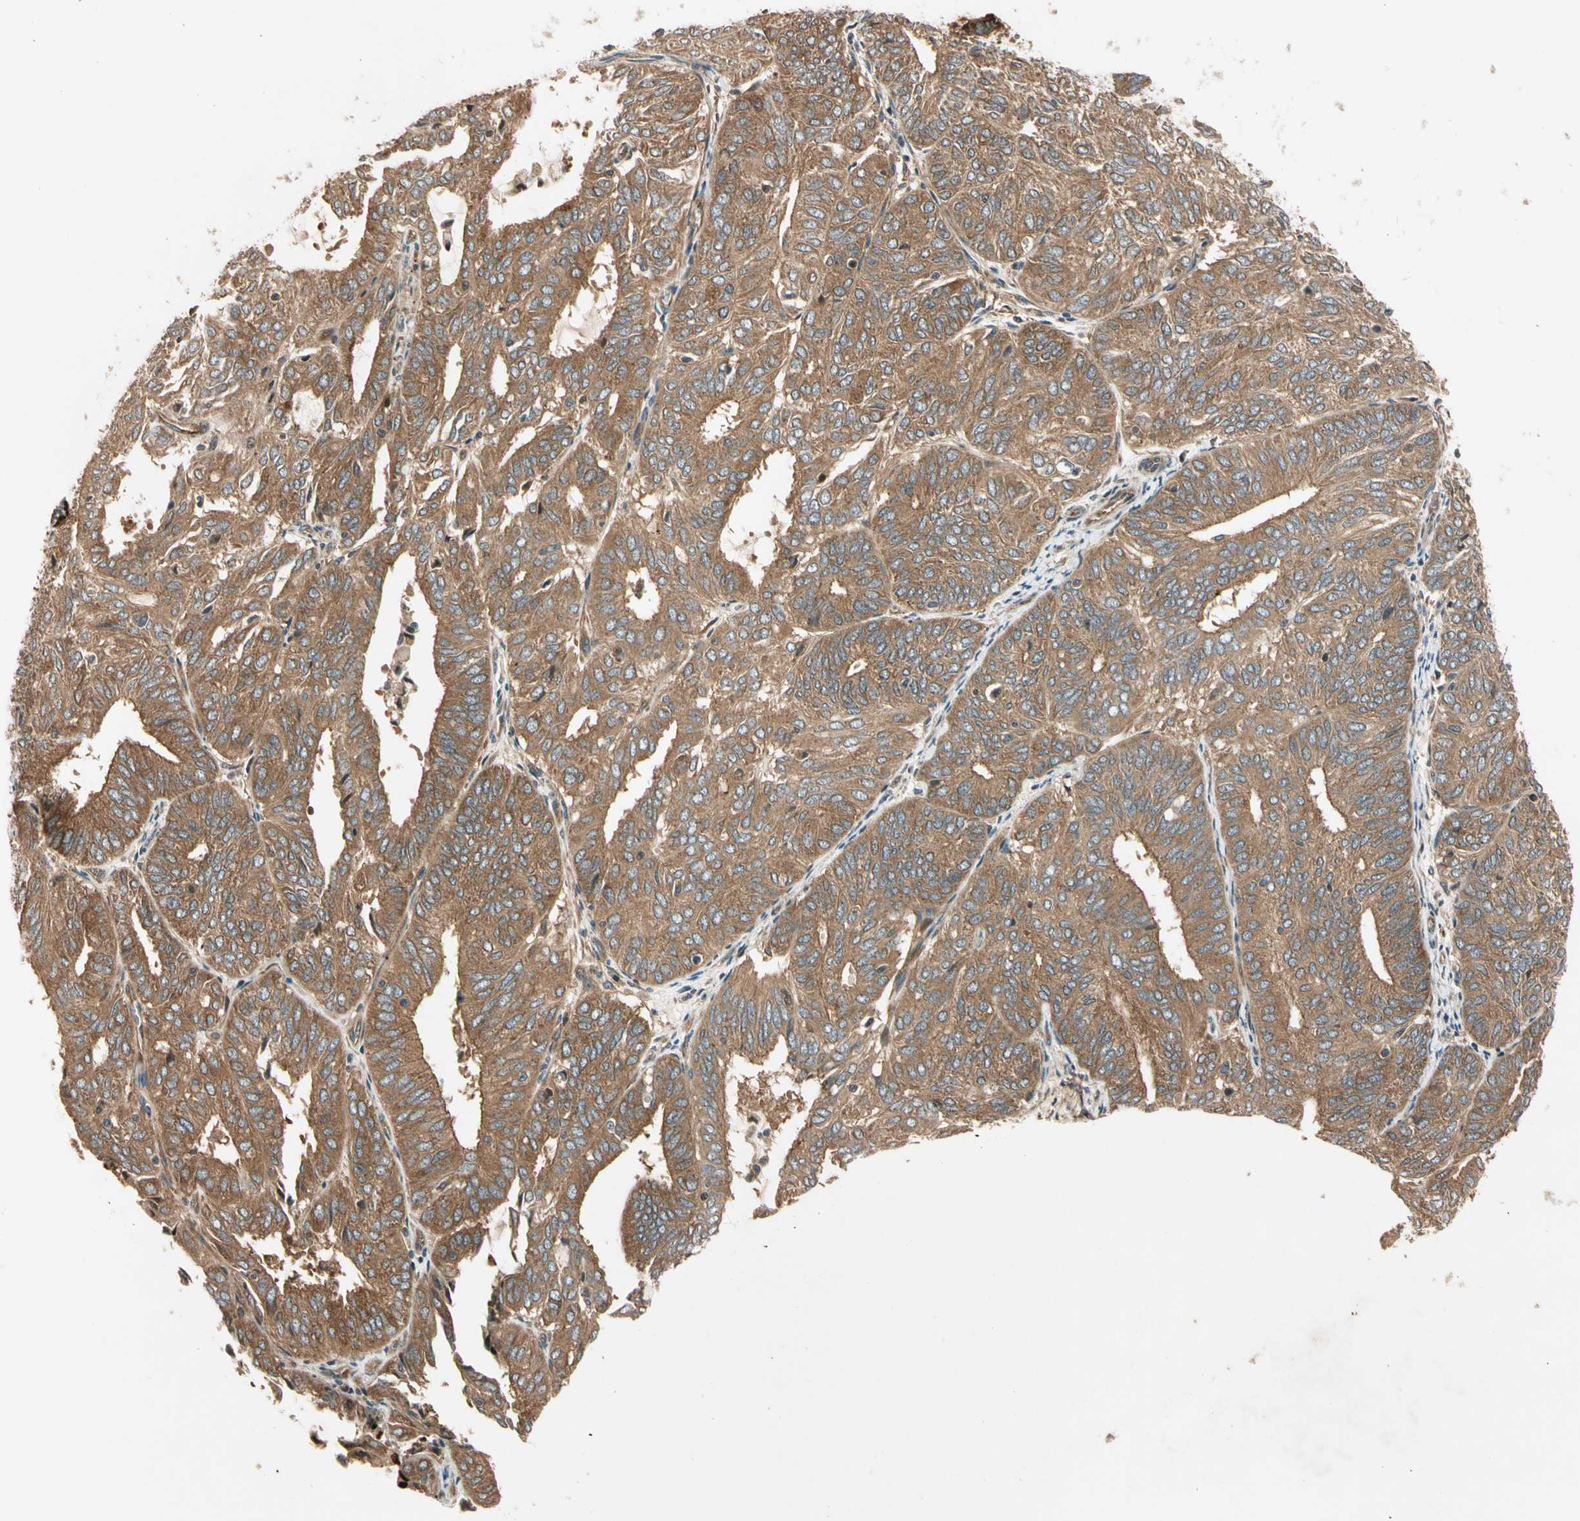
{"staining": {"intensity": "moderate", "quantity": ">75%", "location": "cytoplasmic/membranous"}, "tissue": "endometrial cancer", "cell_type": "Tumor cells", "image_type": "cancer", "snomed": [{"axis": "morphology", "description": "Adenocarcinoma, NOS"}, {"axis": "topography", "description": "Uterus"}], "caption": "Immunohistochemistry (IHC) (DAB) staining of endometrial cancer displays moderate cytoplasmic/membranous protein staining in about >75% of tumor cells.", "gene": "ROCK2", "patient": {"sex": "female", "age": 60}}